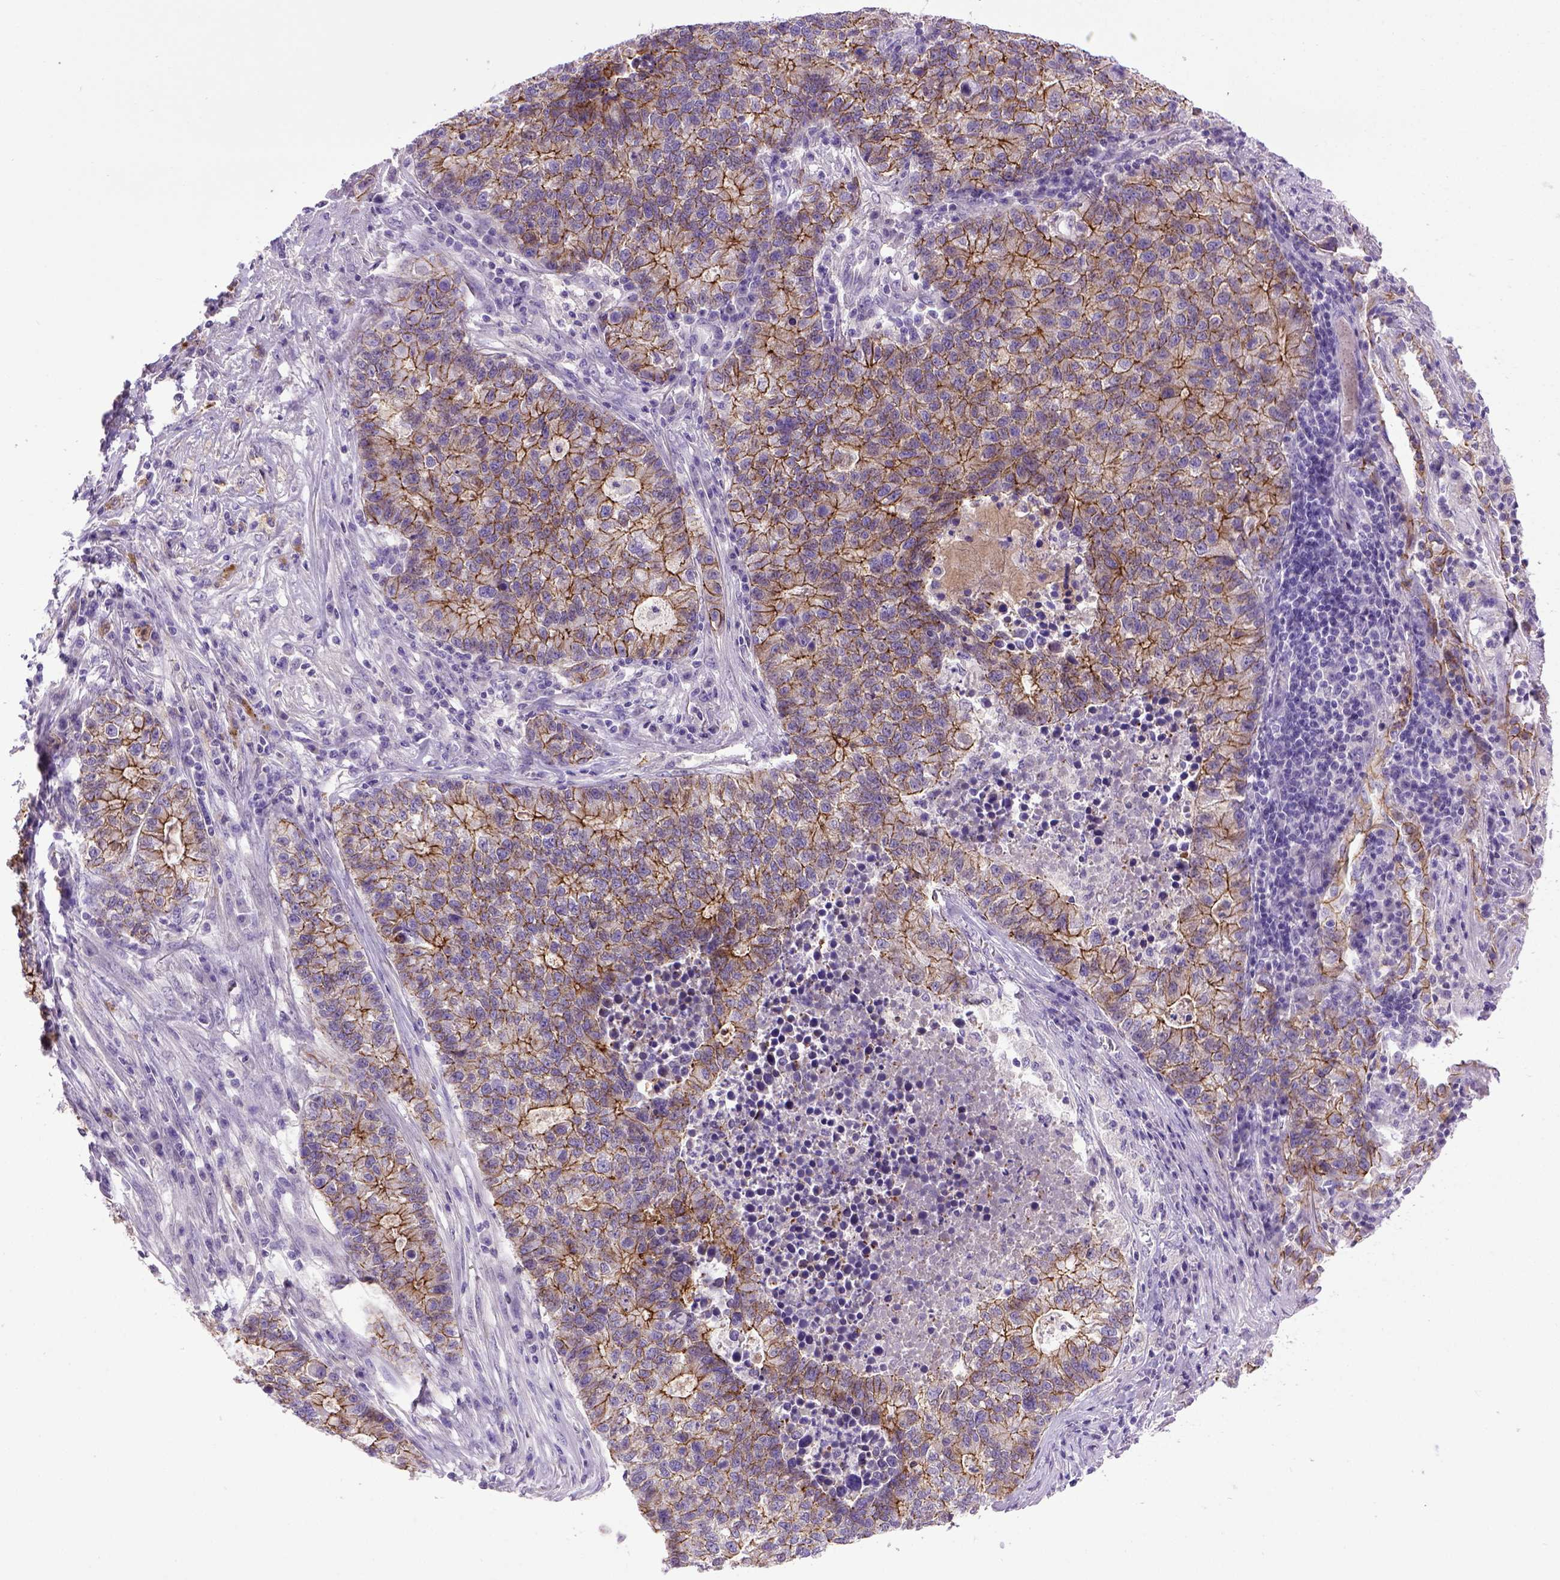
{"staining": {"intensity": "strong", "quantity": "25%-75%", "location": "cytoplasmic/membranous"}, "tissue": "lung cancer", "cell_type": "Tumor cells", "image_type": "cancer", "snomed": [{"axis": "morphology", "description": "Adenocarcinoma, NOS"}, {"axis": "topography", "description": "Lung"}], "caption": "Strong cytoplasmic/membranous protein positivity is present in about 25%-75% of tumor cells in lung adenocarcinoma.", "gene": "CDH1", "patient": {"sex": "male", "age": 57}}